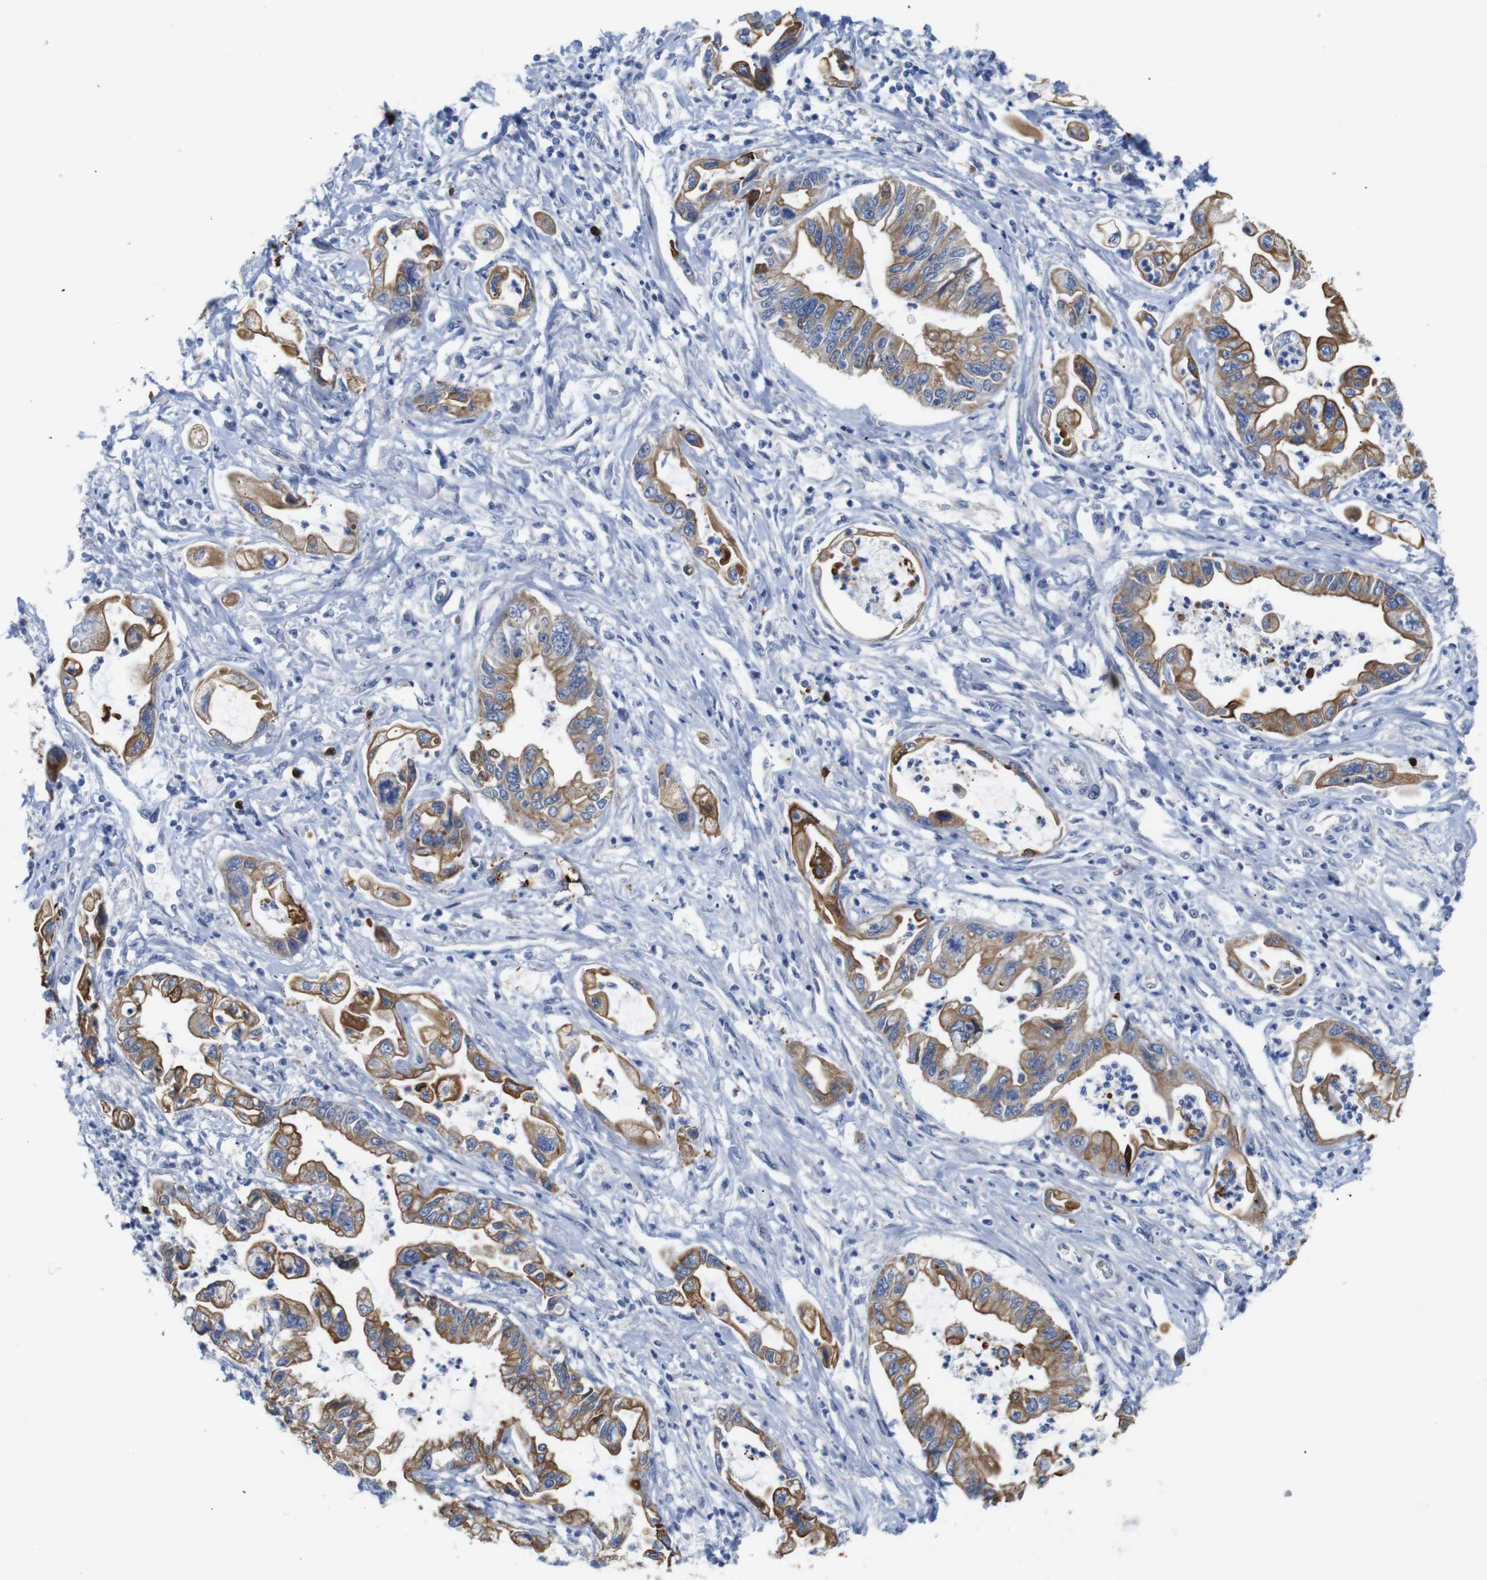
{"staining": {"intensity": "moderate", "quantity": ">75%", "location": "cytoplasmic/membranous"}, "tissue": "pancreatic cancer", "cell_type": "Tumor cells", "image_type": "cancer", "snomed": [{"axis": "morphology", "description": "Adenocarcinoma, NOS"}, {"axis": "topography", "description": "Pancreas"}], "caption": "Immunohistochemical staining of human adenocarcinoma (pancreatic) displays medium levels of moderate cytoplasmic/membranous positivity in about >75% of tumor cells.", "gene": "ALOX15", "patient": {"sex": "male", "age": 56}}